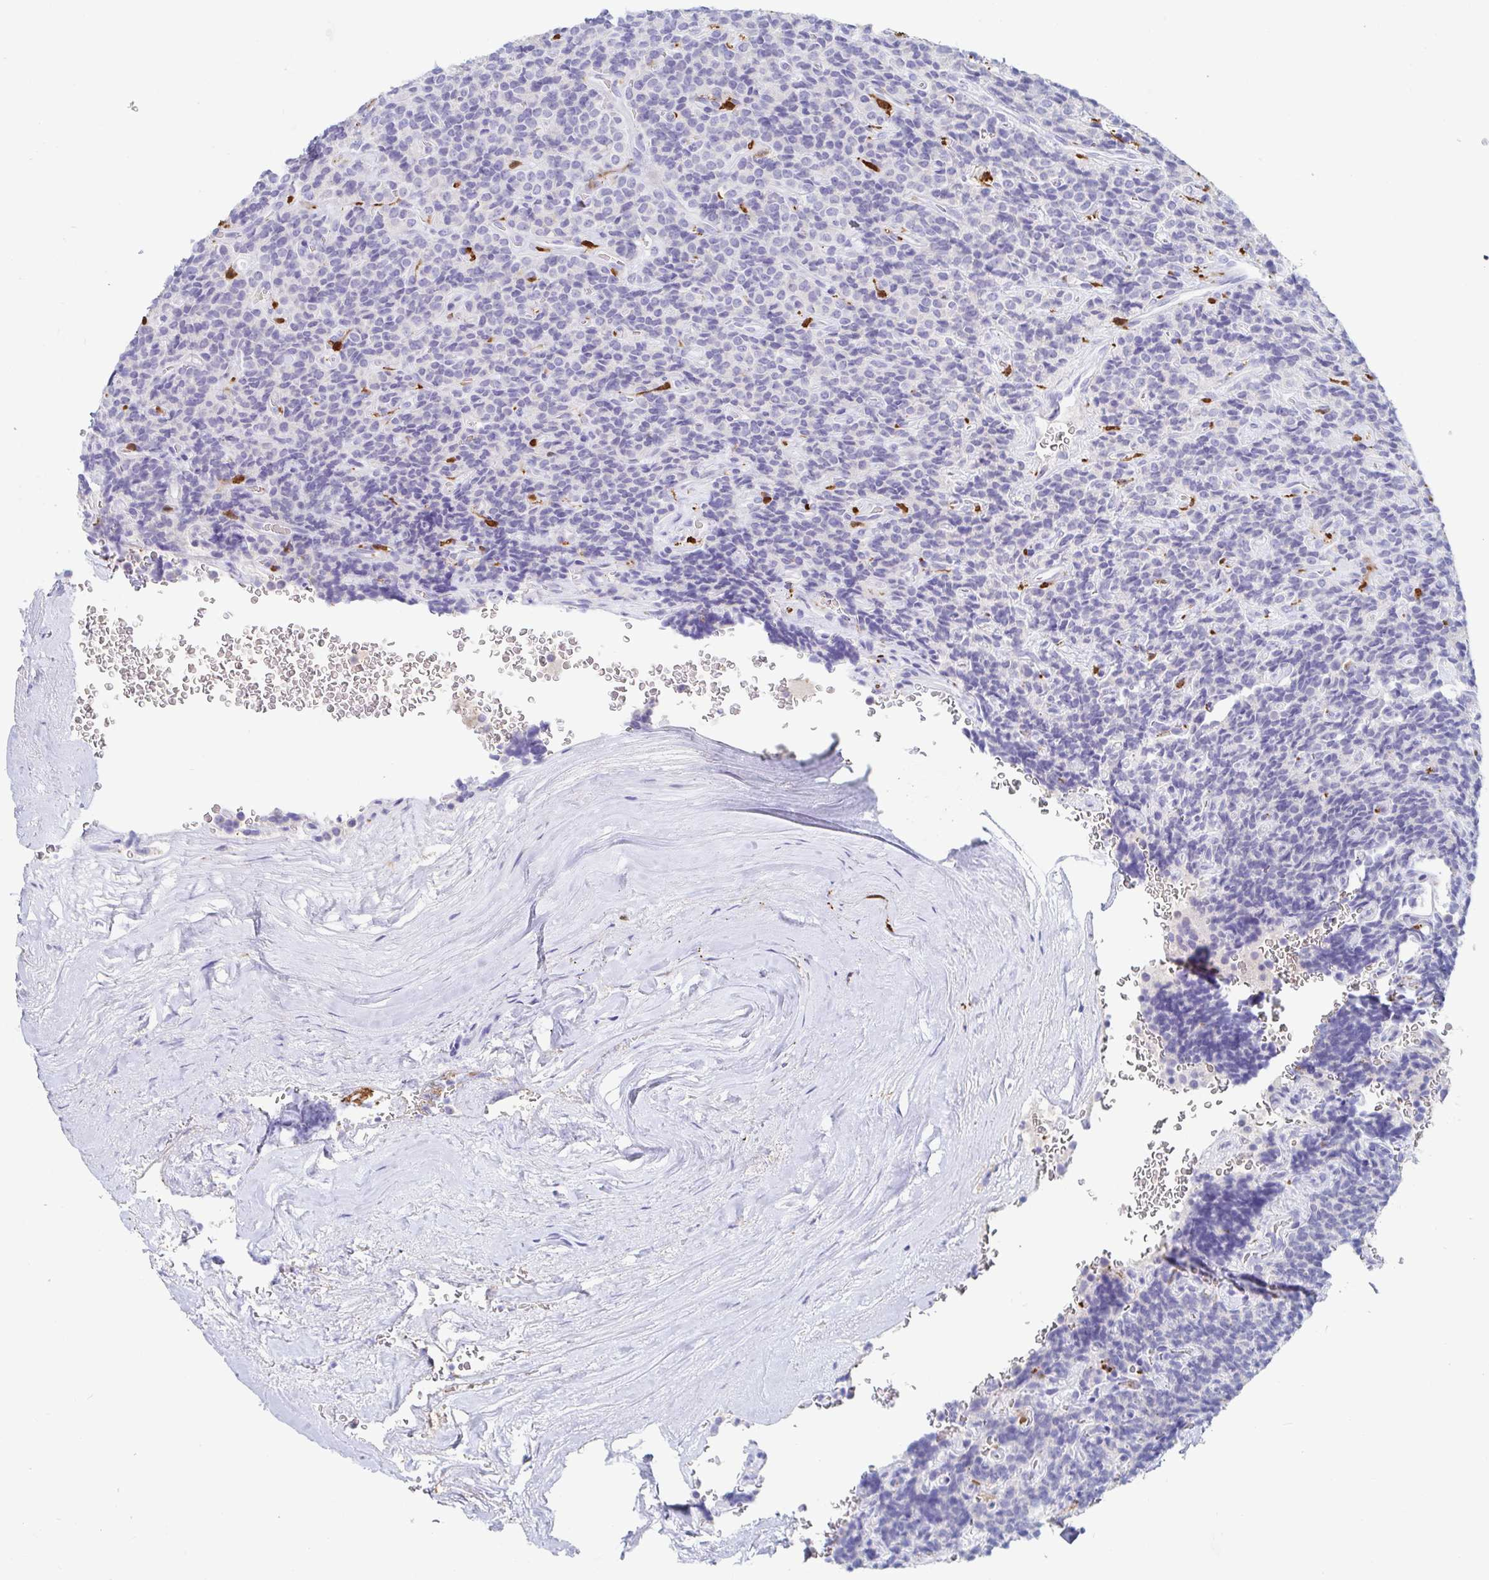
{"staining": {"intensity": "negative", "quantity": "none", "location": "none"}, "tissue": "carcinoid", "cell_type": "Tumor cells", "image_type": "cancer", "snomed": [{"axis": "morphology", "description": "Carcinoid, malignant, NOS"}, {"axis": "topography", "description": "Pancreas"}], "caption": "High power microscopy photomicrograph of an IHC photomicrograph of carcinoid (malignant), revealing no significant expression in tumor cells.", "gene": "OR2A4", "patient": {"sex": "male", "age": 36}}